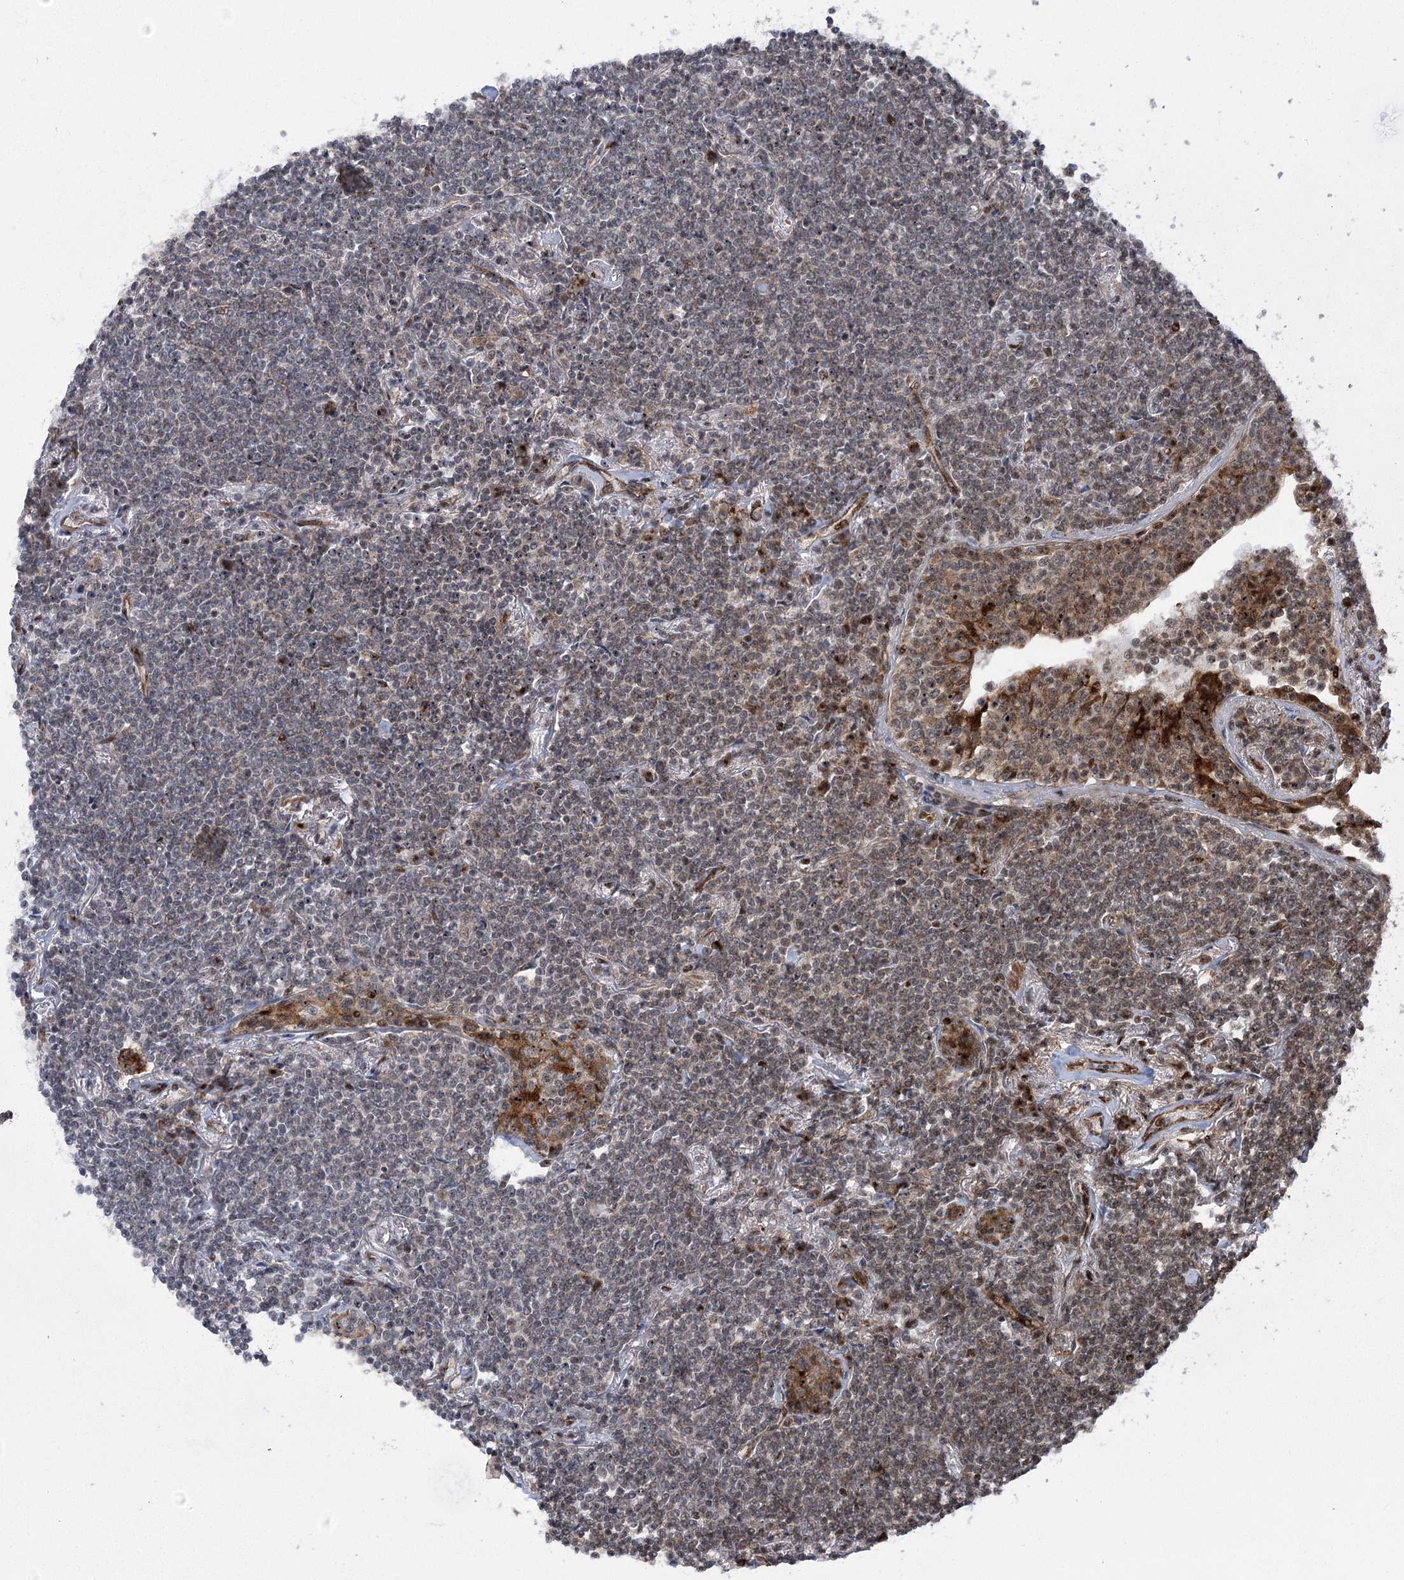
{"staining": {"intensity": "weak", "quantity": "25%-75%", "location": "nuclear"}, "tissue": "lymphoma", "cell_type": "Tumor cells", "image_type": "cancer", "snomed": [{"axis": "morphology", "description": "Malignant lymphoma, non-Hodgkin's type, Low grade"}, {"axis": "topography", "description": "Lung"}], "caption": "This photomicrograph reveals malignant lymphoma, non-Hodgkin's type (low-grade) stained with IHC to label a protein in brown. The nuclear of tumor cells show weak positivity for the protein. Nuclei are counter-stained blue.", "gene": "PARM1", "patient": {"sex": "female", "age": 71}}